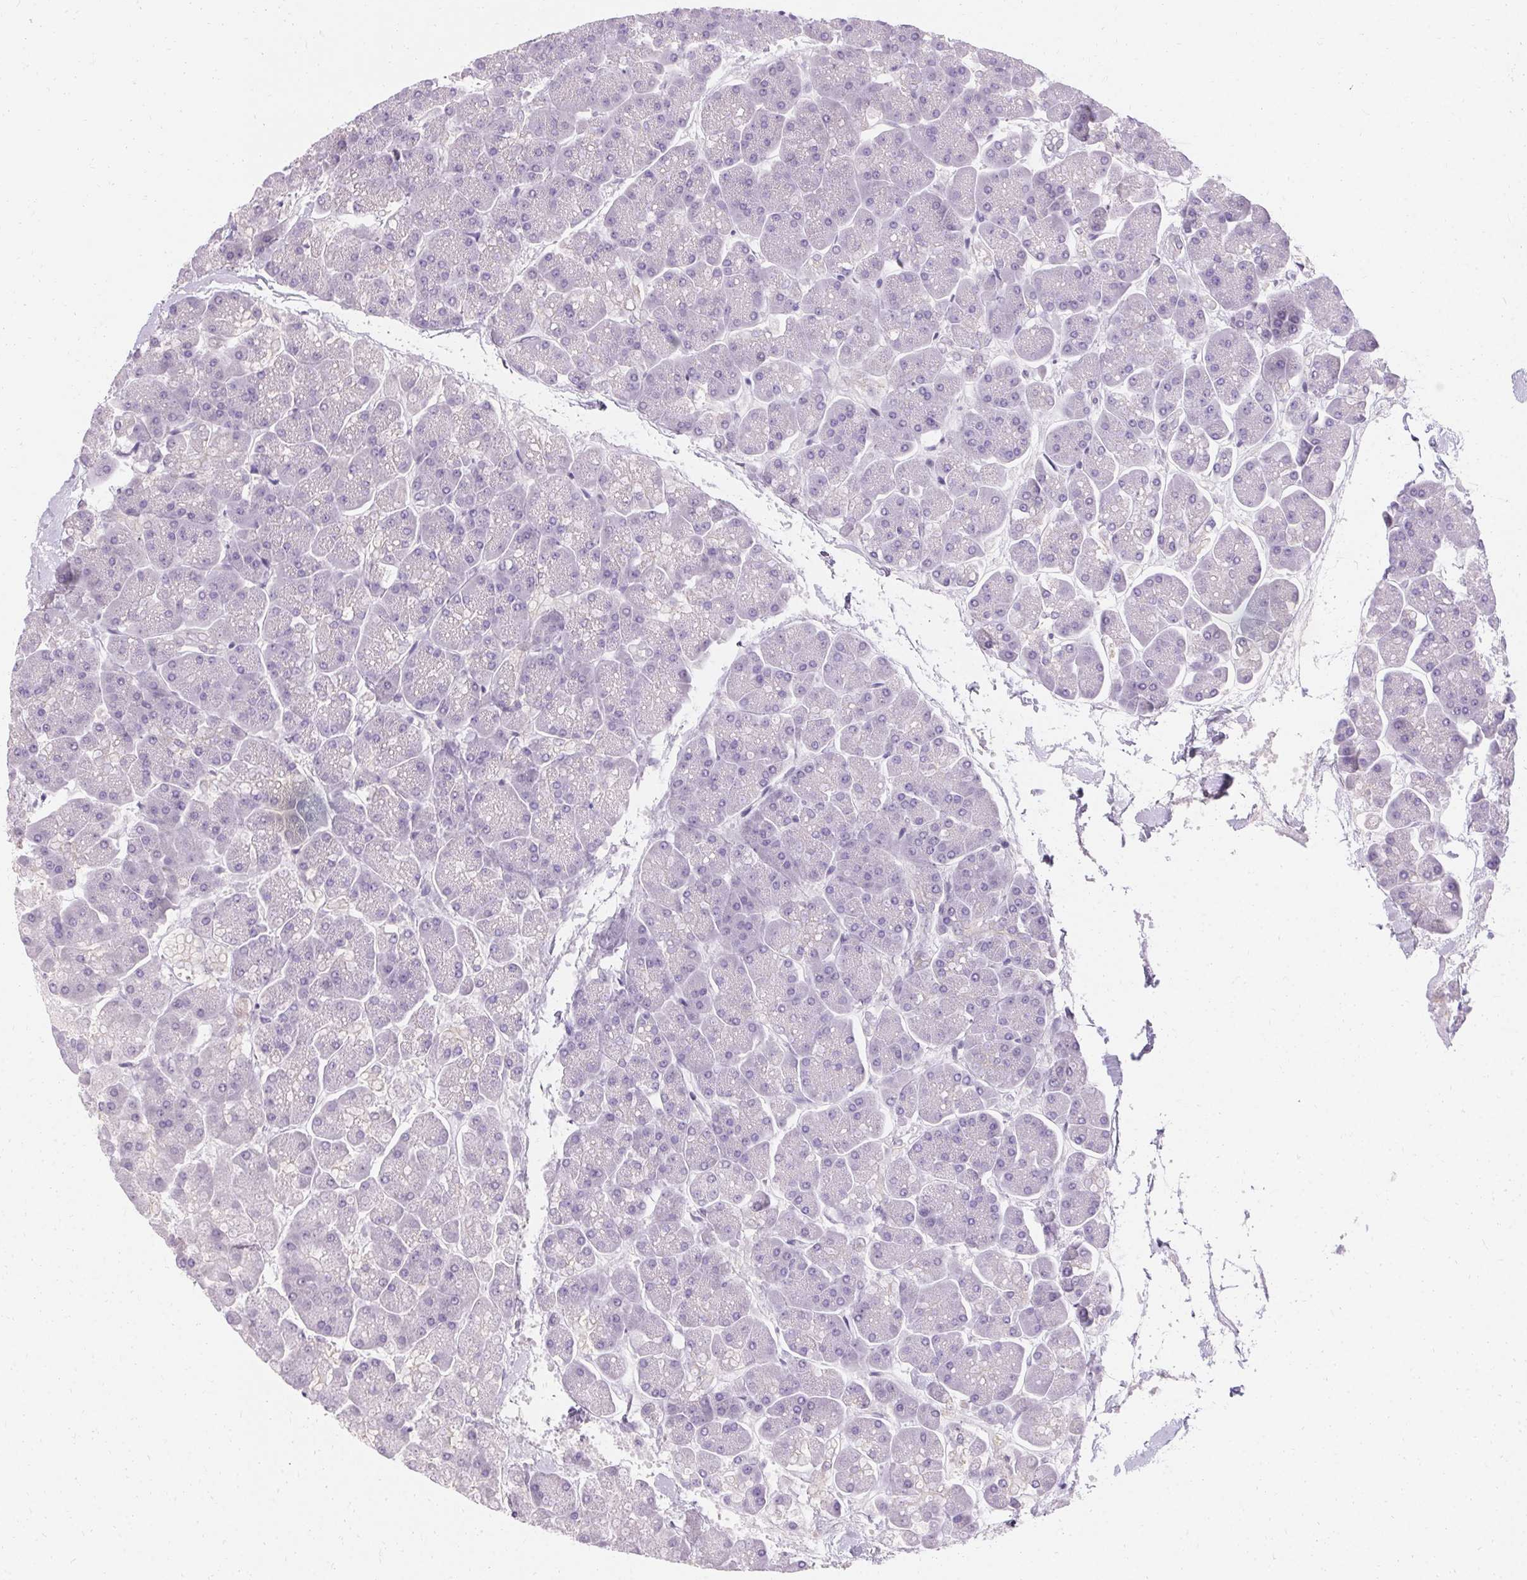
{"staining": {"intensity": "negative", "quantity": "none", "location": "none"}, "tissue": "pancreas", "cell_type": "Exocrine glandular cells", "image_type": "normal", "snomed": [{"axis": "morphology", "description": "Normal tissue, NOS"}, {"axis": "topography", "description": "Pancreas"}, {"axis": "topography", "description": "Peripheral nerve tissue"}], "caption": "Immunohistochemical staining of unremarkable human pancreas shows no significant staining in exocrine glandular cells.", "gene": "TRIP13", "patient": {"sex": "male", "age": 54}}